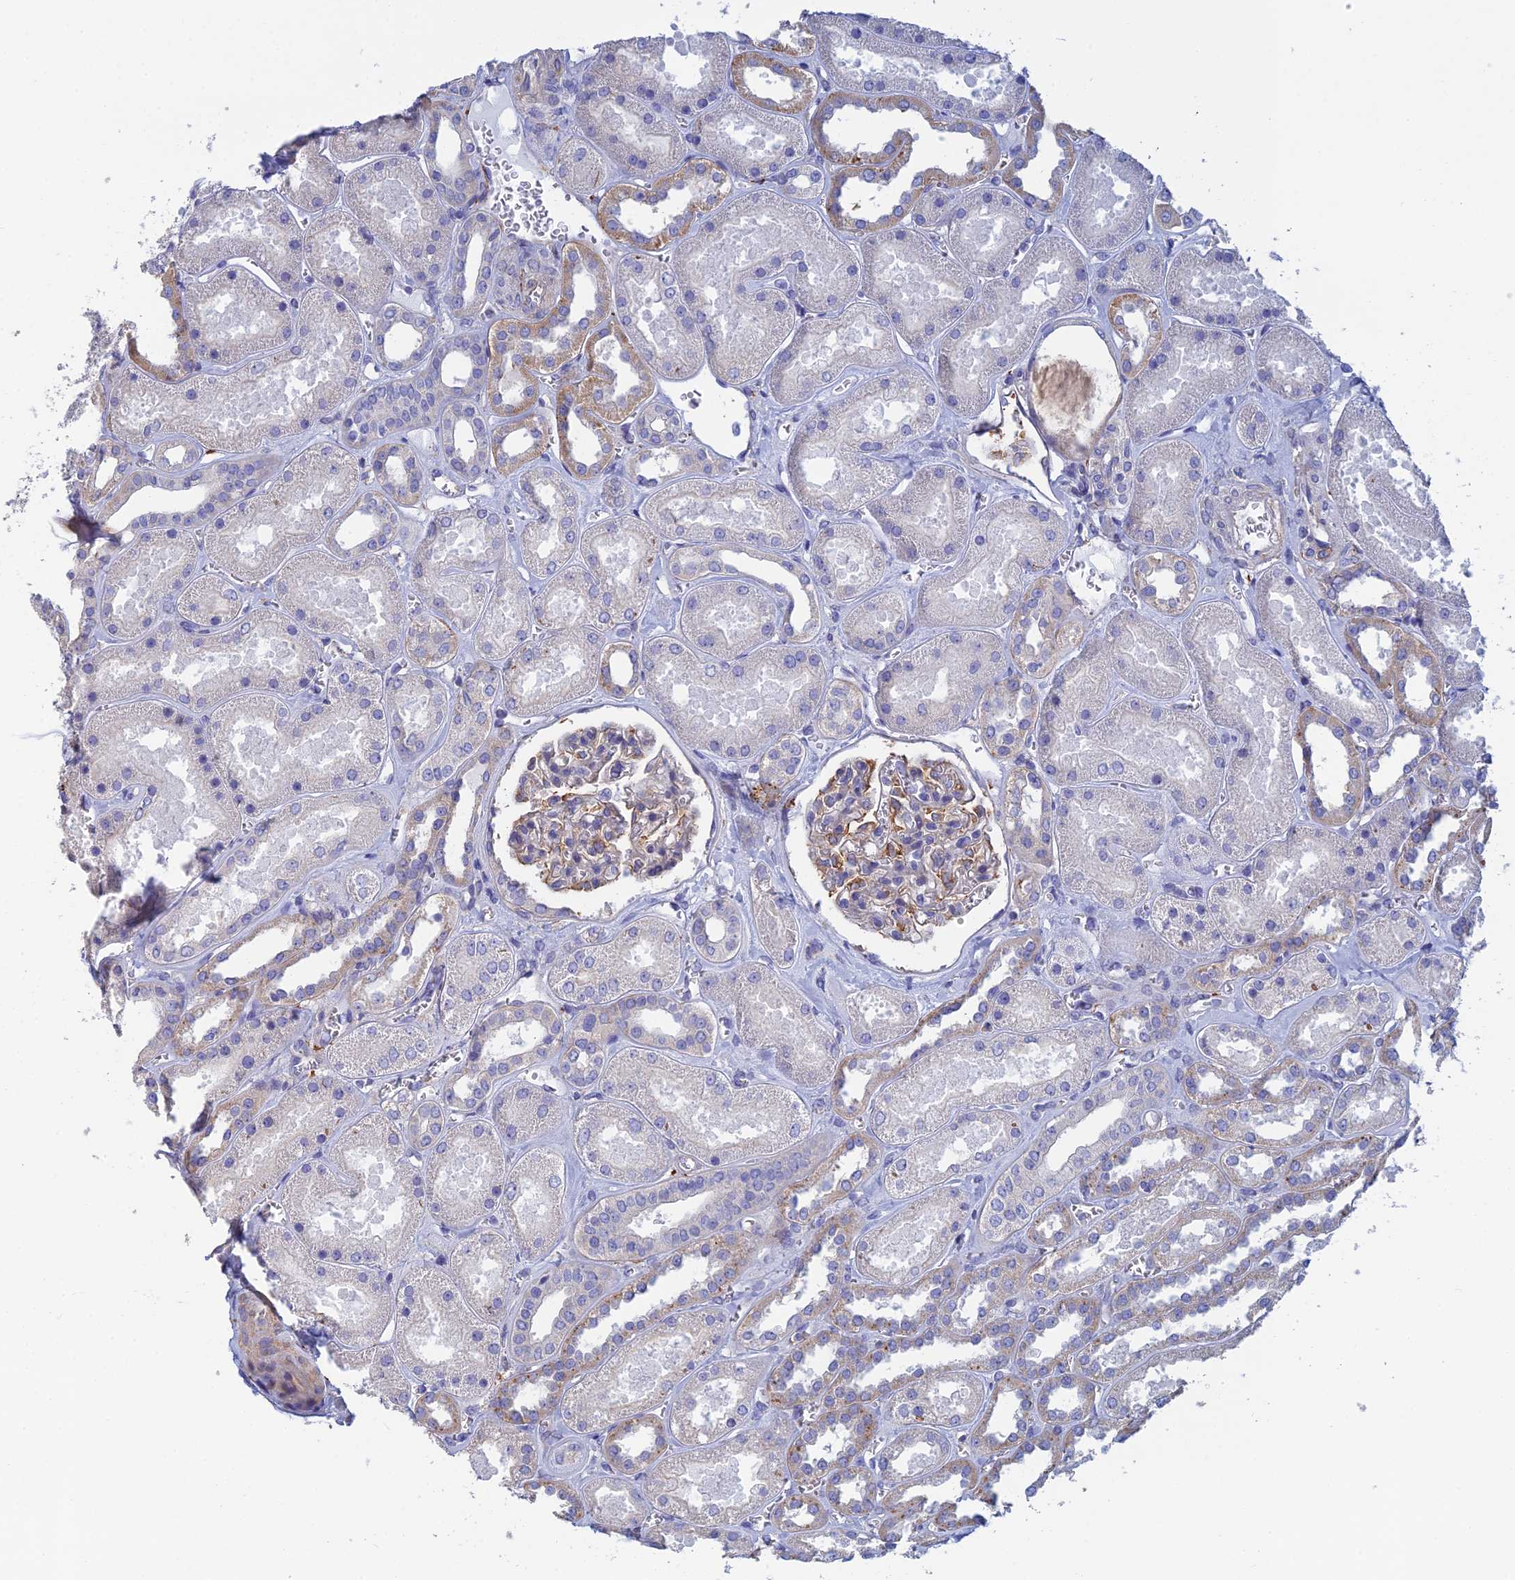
{"staining": {"intensity": "moderate", "quantity": "<25%", "location": "cytoplasmic/membranous"}, "tissue": "kidney", "cell_type": "Cells in glomeruli", "image_type": "normal", "snomed": [{"axis": "morphology", "description": "Normal tissue, NOS"}, {"axis": "morphology", "description": "Adenocarcinoma, NOS"}, {"axis": "topography", "description": "Kidney"}], "caption": "Kidney stained with DAB (3,3'-diaminobenzidine) immunohistochemistry reveals low levels of moderate cytoplasmic/membranous staining in approximately <25% of cells in glomeruli. (DAB (3,3'-diaminobenzidine) = brown stain, brightfield microscopy at high magnification).", "gene": "PCDHA5", "patient": {"sex": "female", "age": 68}}